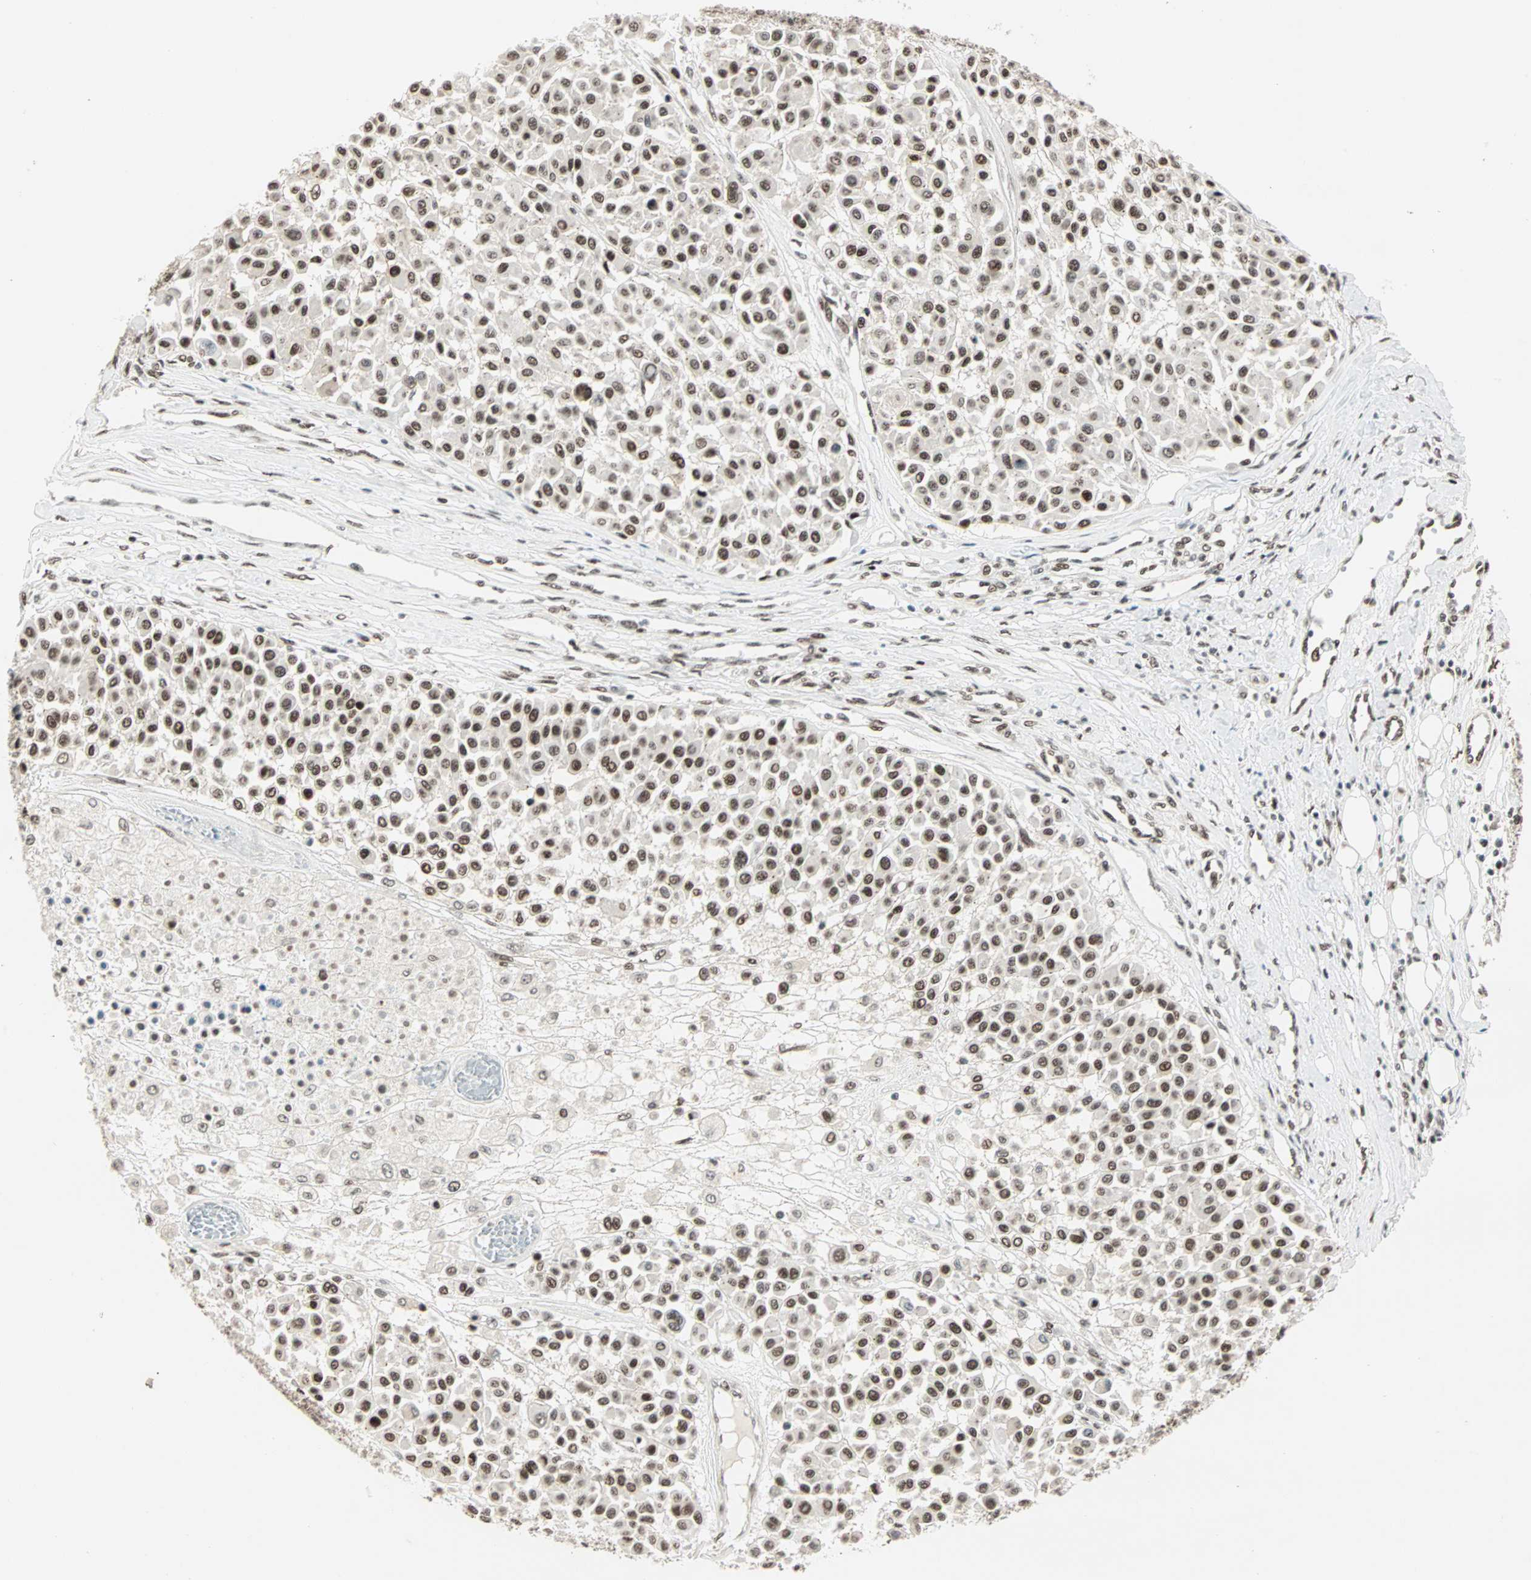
{"staining": {"intensity": "strong", "quantity": ">75%", "location": "nuclear"}, "tissue": "melanoma", "cell_type": "Tumor cells", "image_type": "cancer", "snomed": [{"axis": "morphology", "description": "Malignant melanoma, Metastatic site"}, {"axis": "topography", "description": "Soft tissue"}], "caption": "Immunohistochemical staining of human malignant melanoma (metastatic site) shows high levels of strong nuclear protein positivity in approximately >75% of tumor cells. Nuclei are stained in blue.", "gene": "BLM", "patient": {"sex": "male", "age": 41}}